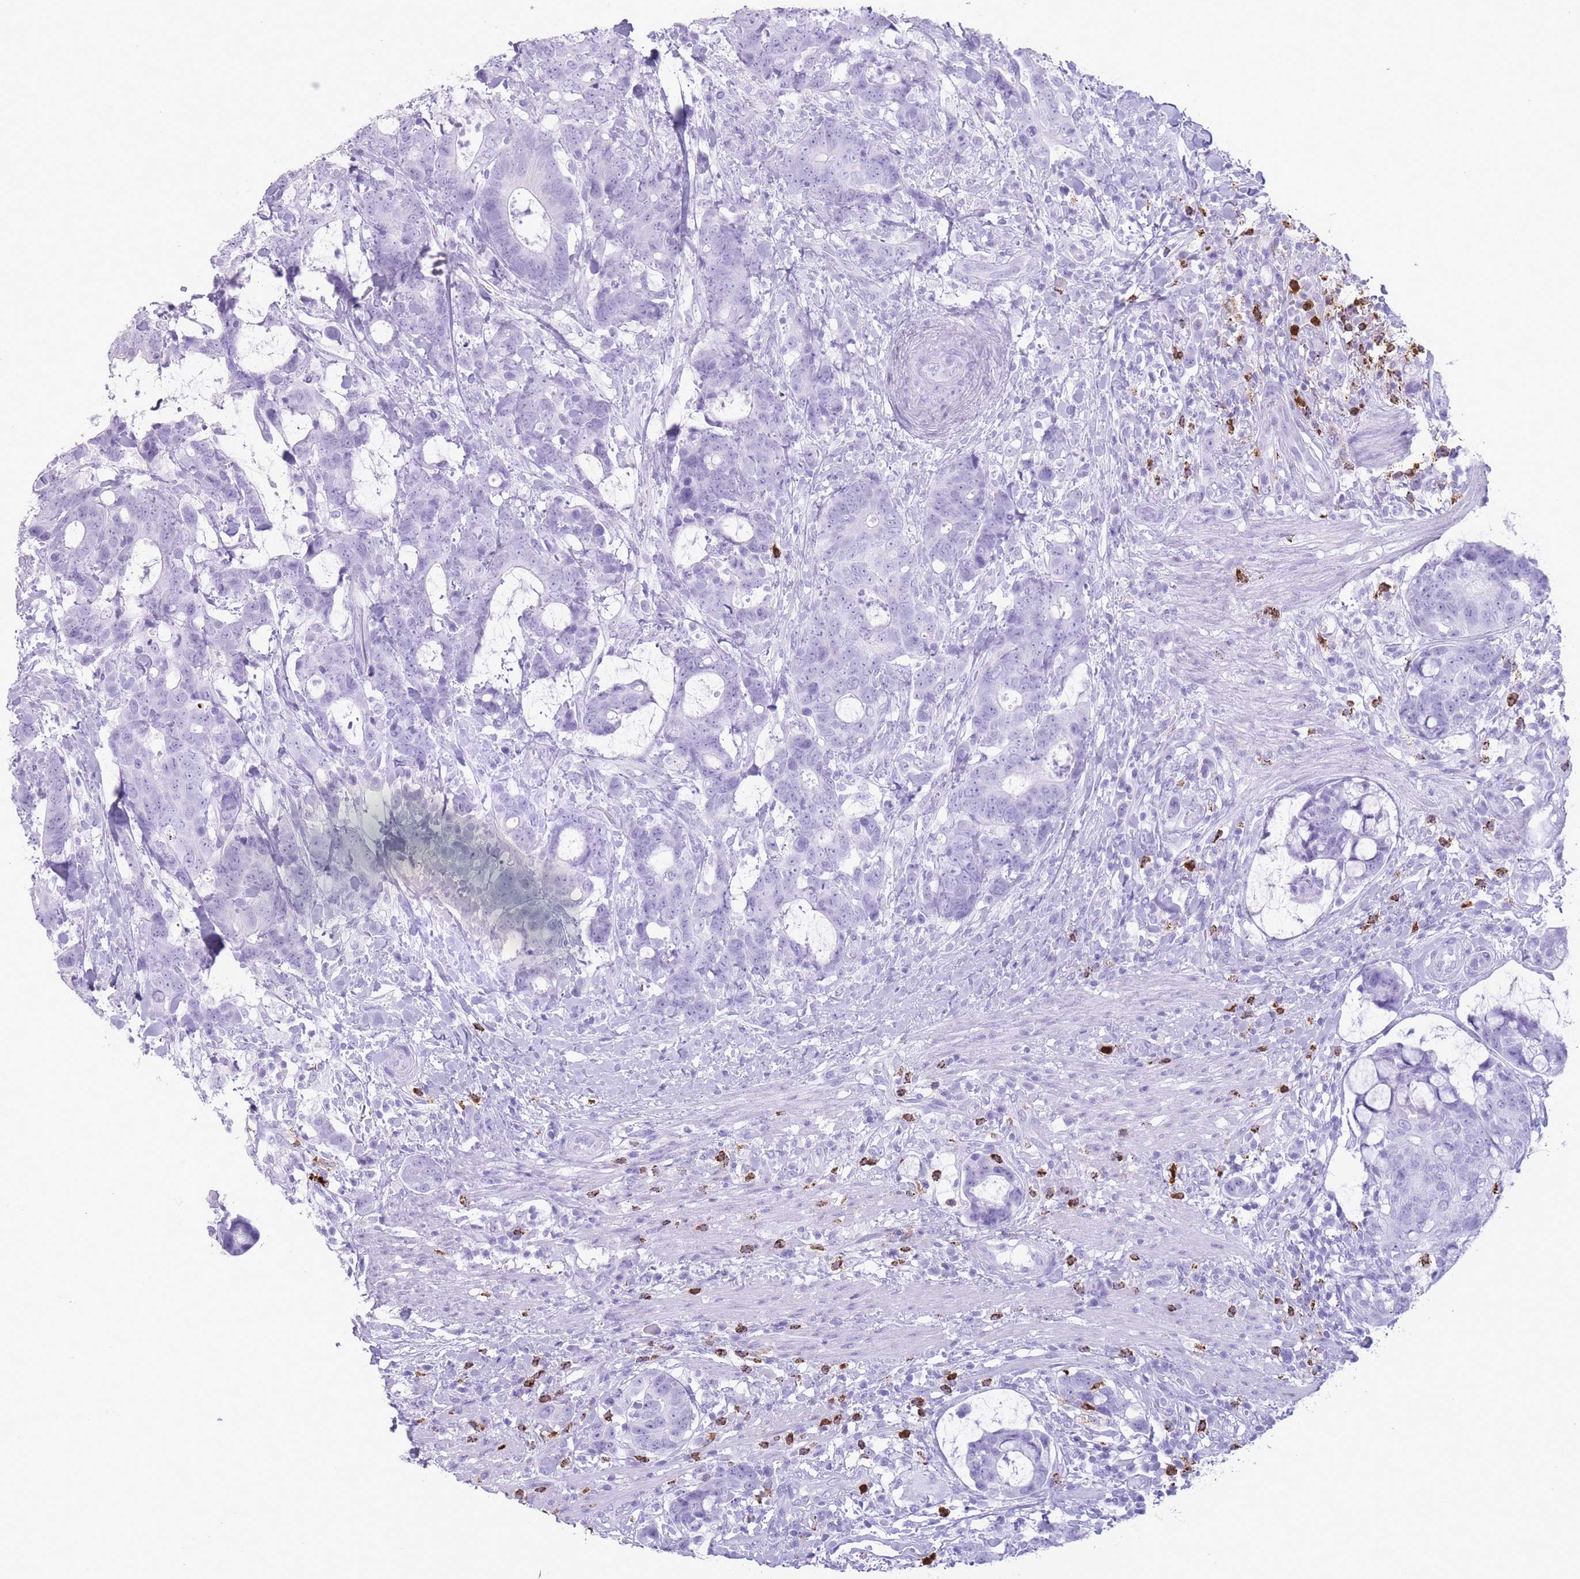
{"staining": {"intensity": "negative", "quantity": "none", "location": "none"}, "tissue": "colorectal cancer", "cell_type": "Tumor cells", "image_type": "cancer", "snomed": [{"axis": "morphology", "description": "Adenocarcinoma, NOS"}, {"axis": "topography", "description": "Colon"}], "caption": "Immunohistochemical staining of human adenocarcinoma (colorectal) displays no significant expression in tumor cells.", "gene": "OR4F21", "patient": {"sex": "female", "age": 82}}